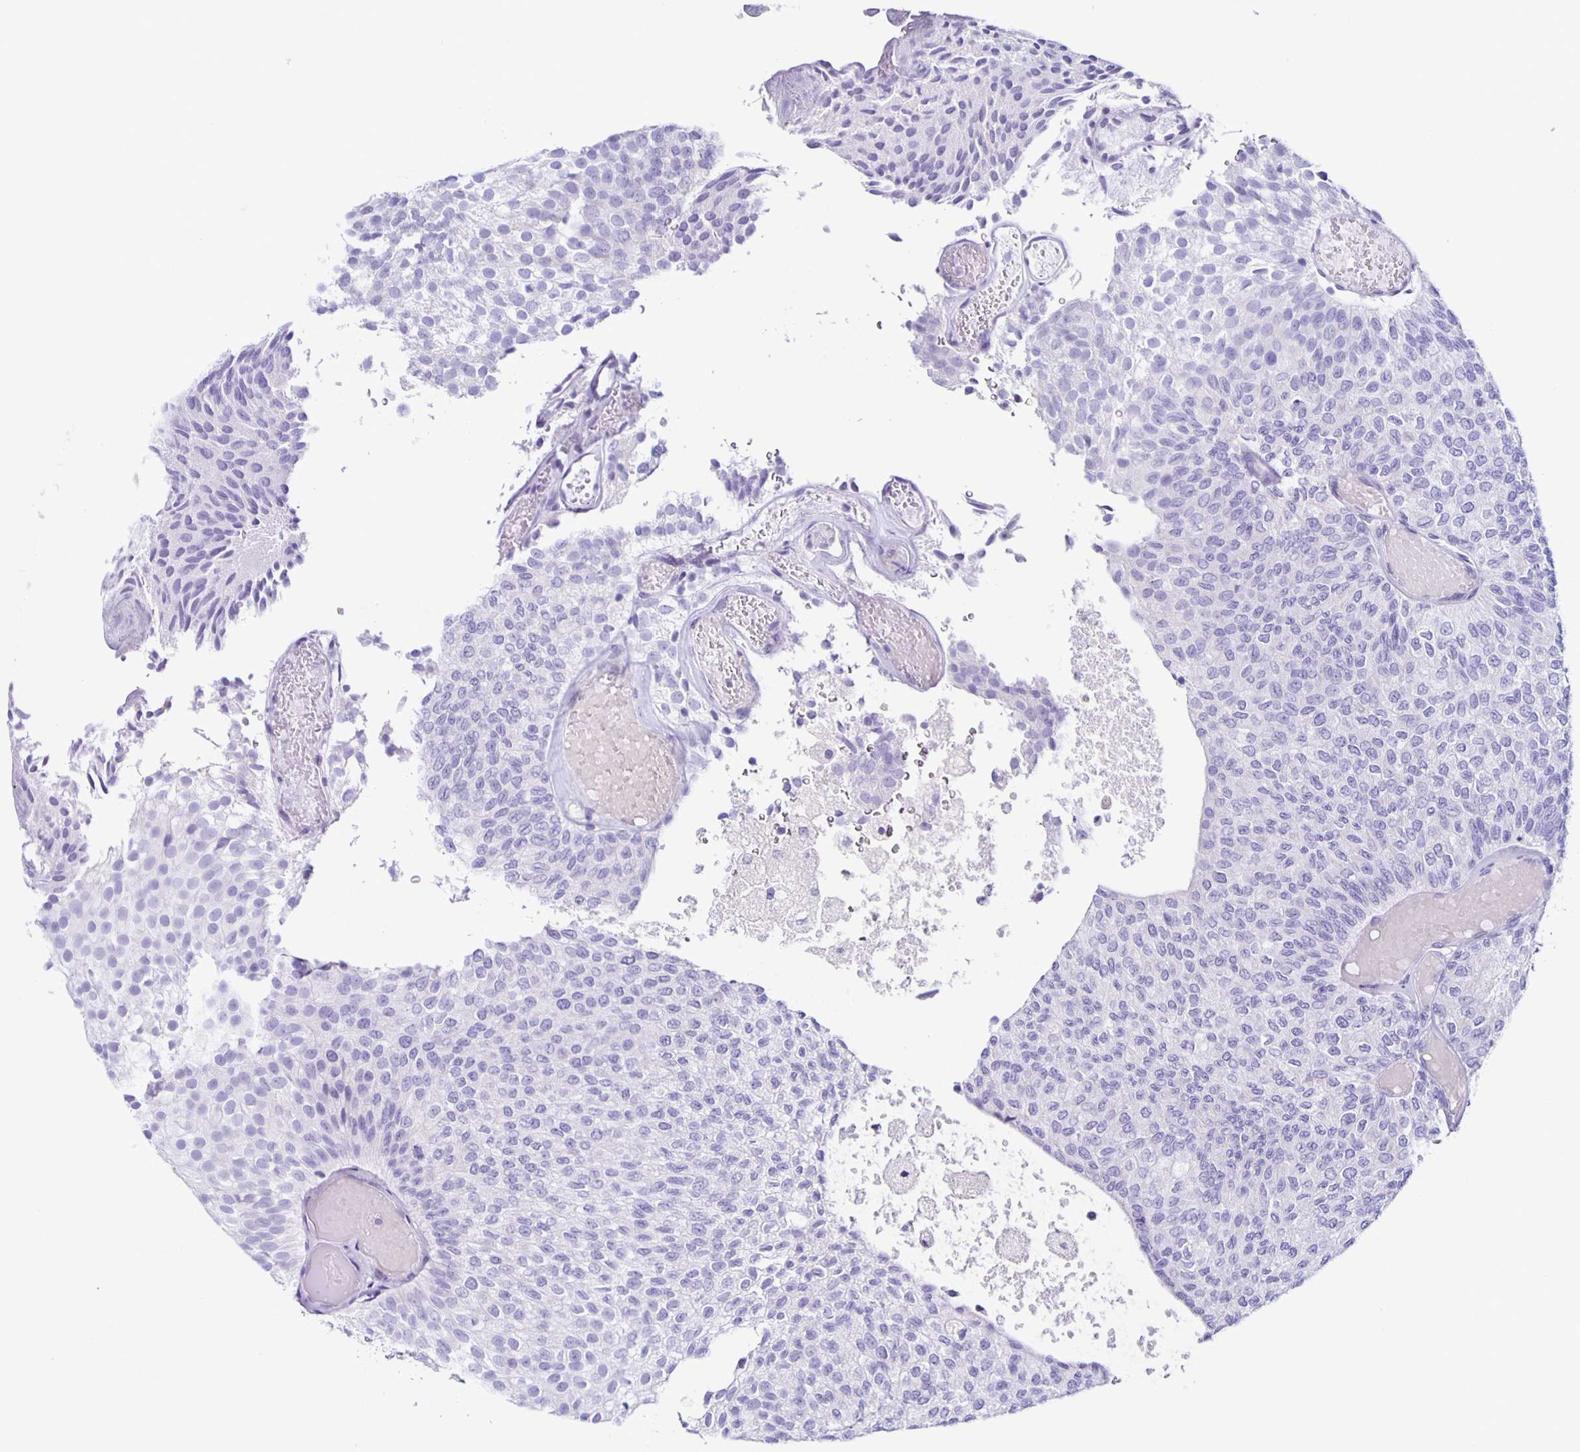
{"staining": {"intensity": "negative", "quantity": "none", "location": "none"}, "tissue": "urothelial cancer", "cell_type": "Tumor cells", "image_type": "cancer", "snomed": [{"axis": "morphology", "description": "Urothelial carcinoma, Low grade"}, {"axis": "topography", "description": "Urinary bladder"}], "caption": "High magnification brightfield microscopy of low-grade urothelial carcinoma stained with DAB (3,3'-diaminobenzidine) (brown) and counterstained with hematoxylin (blue): tumor cells show no significant staining. (DAB immunohistochemistry visualized using brightfield microscopy, high magnification).", "gene": "AQP6", "patient": {"sex": "male", "age": 78}}